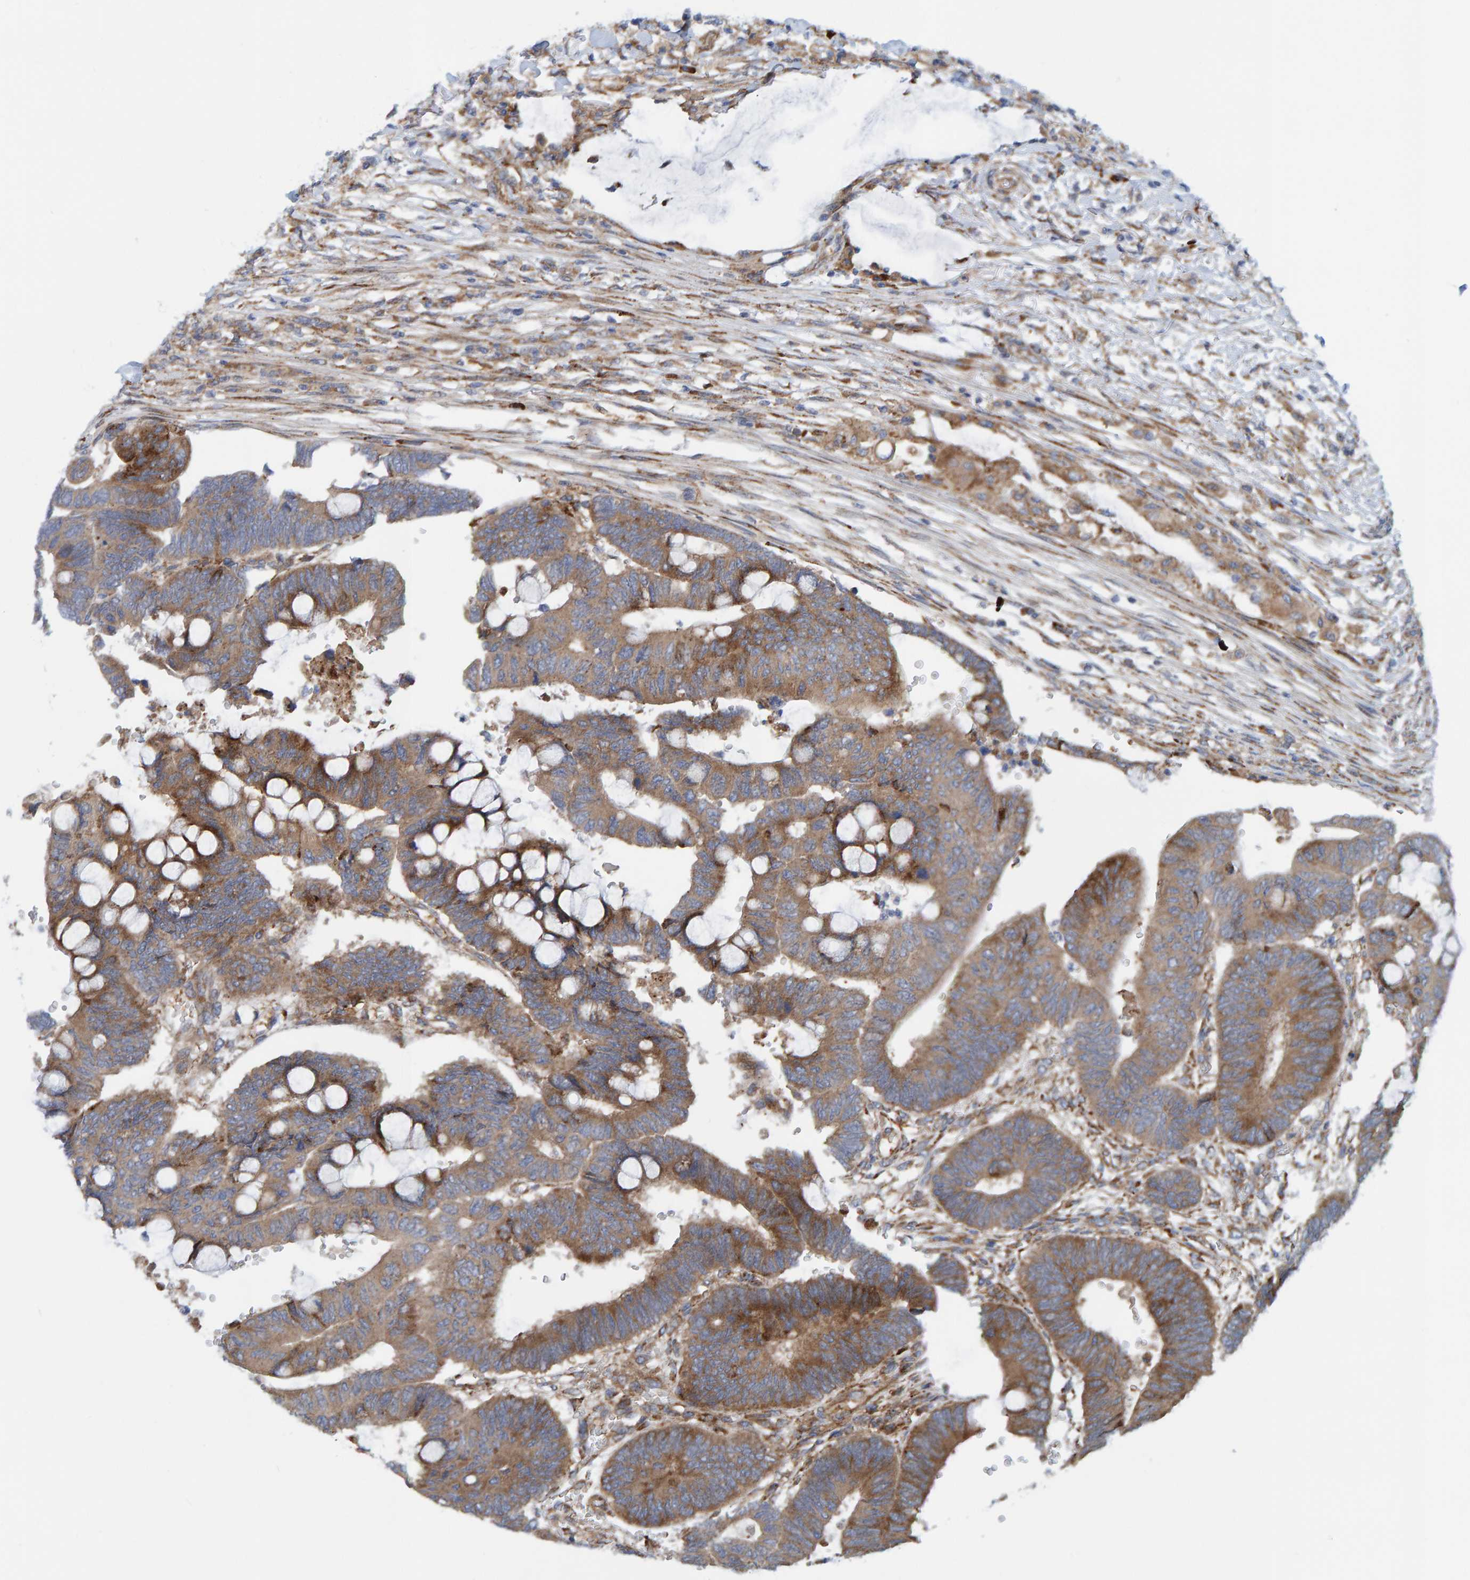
{"staining": {"intensity": "moderate", "quantity": ">75%", "location": "cytoplasmic/membranous"}, "tissue": "colorectal cancer", "cell_type": "Tumor cells", "image_type": "cancer", "snomed": [{"axis": "morphology", "description": "Normal tissue, NOS"}, {"axis": "morphology", "description": "Adenocarcinoma, NOS"}, {"axis": "topography", "description": "Rectum"}, {"axis": "topography", "description": "Peripheral nerve tissue"}], "caption": "Colorectal cancer tissue reveals moderate cytoplasmic/membranous expression in approximately >75% of tumor cells, visualized by immunohistochemistry.", "gene": "KIAA0753", "patient": {"sex": "male", "age": 92}}